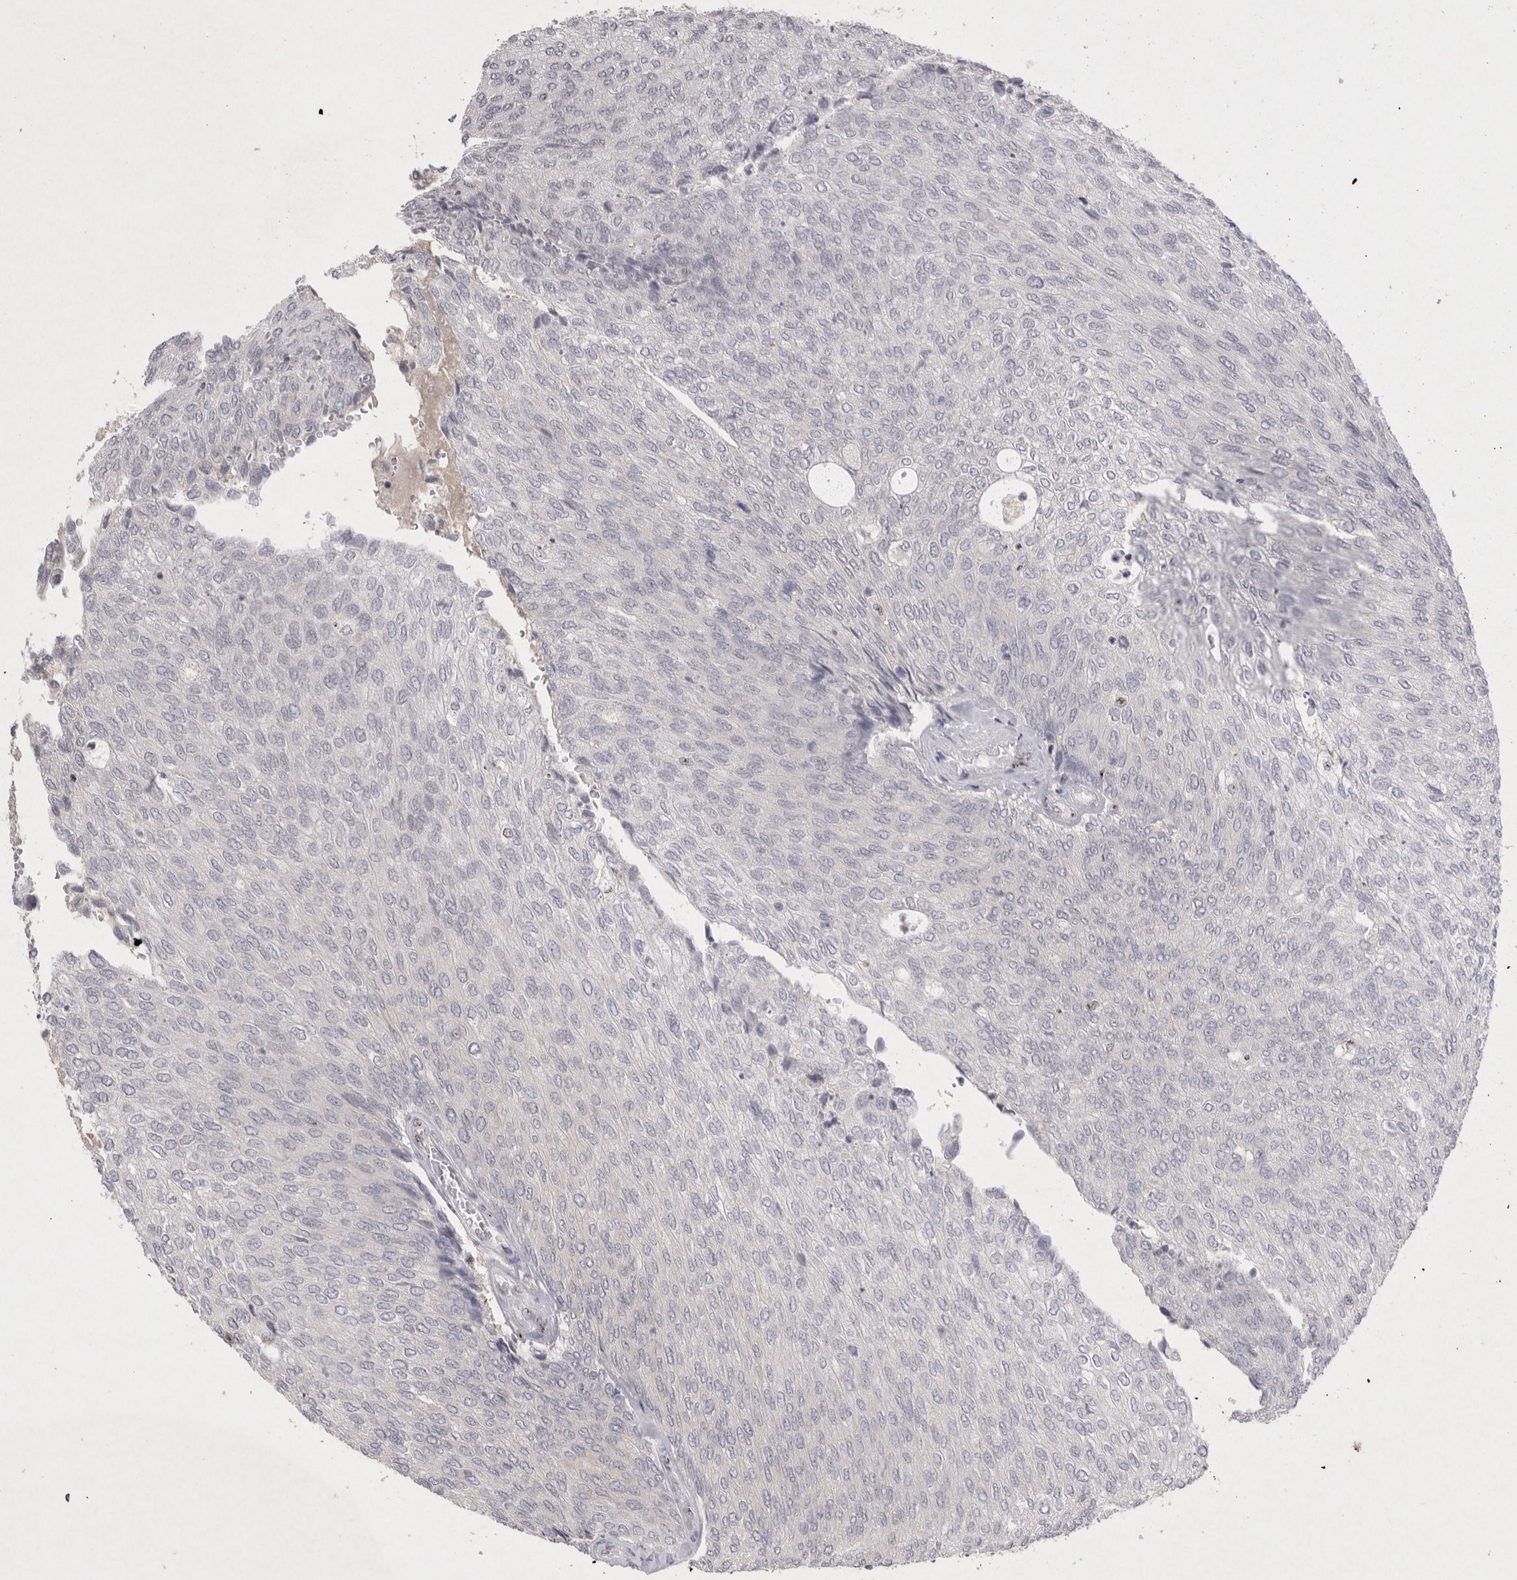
{"staining": {"intensity": "negative", "quantity": "none", "location": "none"}, "tissue": "urothelial cancer", "cell_type": "Tumor cells", "image_type": "cancer", "snomed": [{"axis": "morphology", "description": "Urothelial carcinoma, Low grade"}, {"axis": "topography", "description": "Urinary bladder"}], "caption": "There is no significant positivity in tumor cells of urothelial cancer.", "gene": "HUS1", "patient": {"sex": "female", "age": 79}}